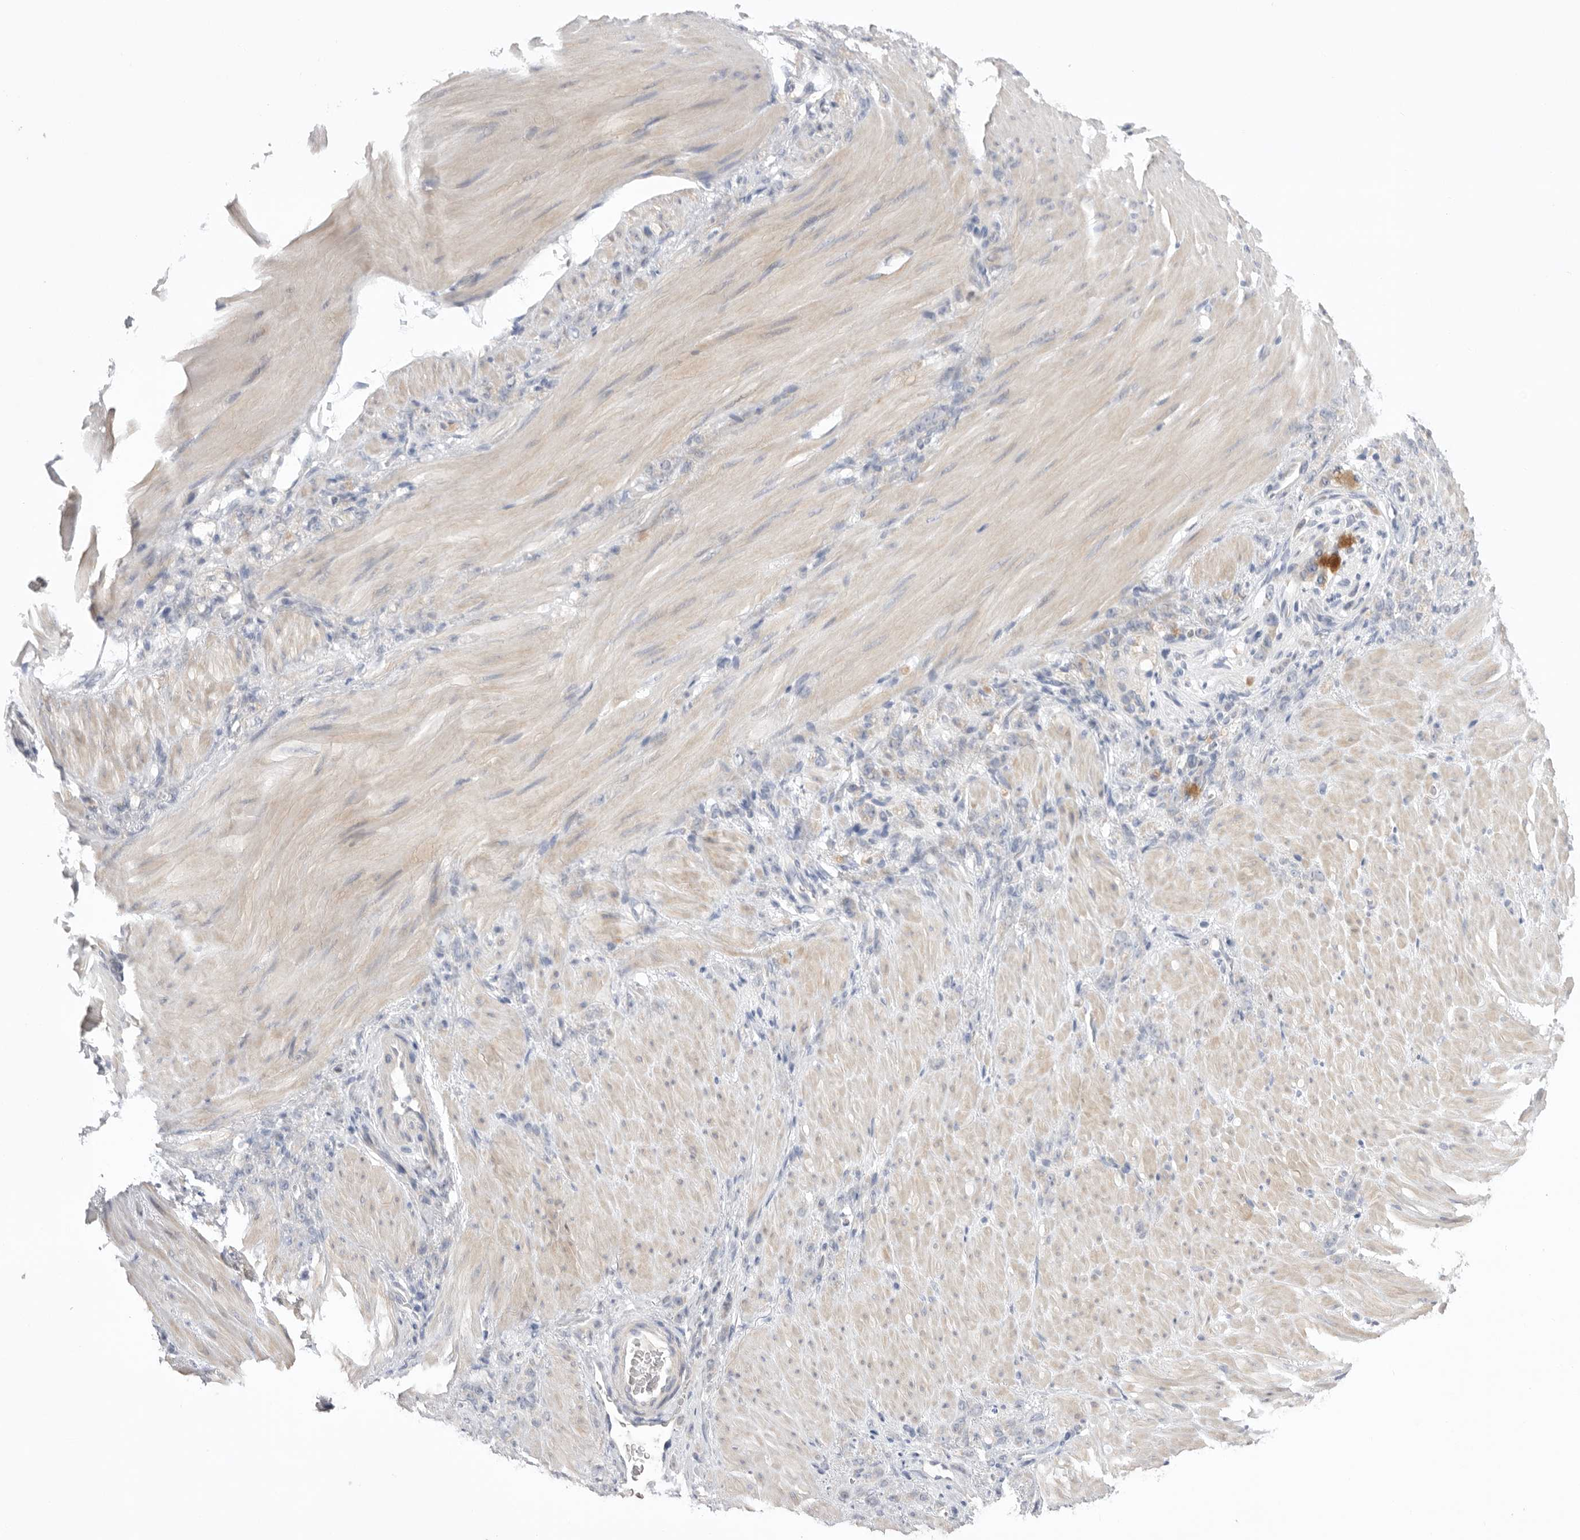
{"staining": {"intensity": "negative", "quantity": "none", "location": "none"}, "tissue": "stomach cancer", "cell_type": "Tumor cells", "image_type": "cancer", "snomed": [{"axis": "morphology", "description": "Normal tissue, NOS"}, {"axis": "morphology", "description": "Adenocarcinoma, NOS"}, {"axis": "topography", "description": "Stomach"}], "caption": "An immunohistochemistry (IHC) photomicrograph of stomach cancer is shown. There is no staining in tumor cells of stomach cancer. (DAB (3,3'-diaminobenzidine) immunohistochemistry, high magnification).", "gene": "CCDC126", "patient": {"sex": "male", "age": 82}}